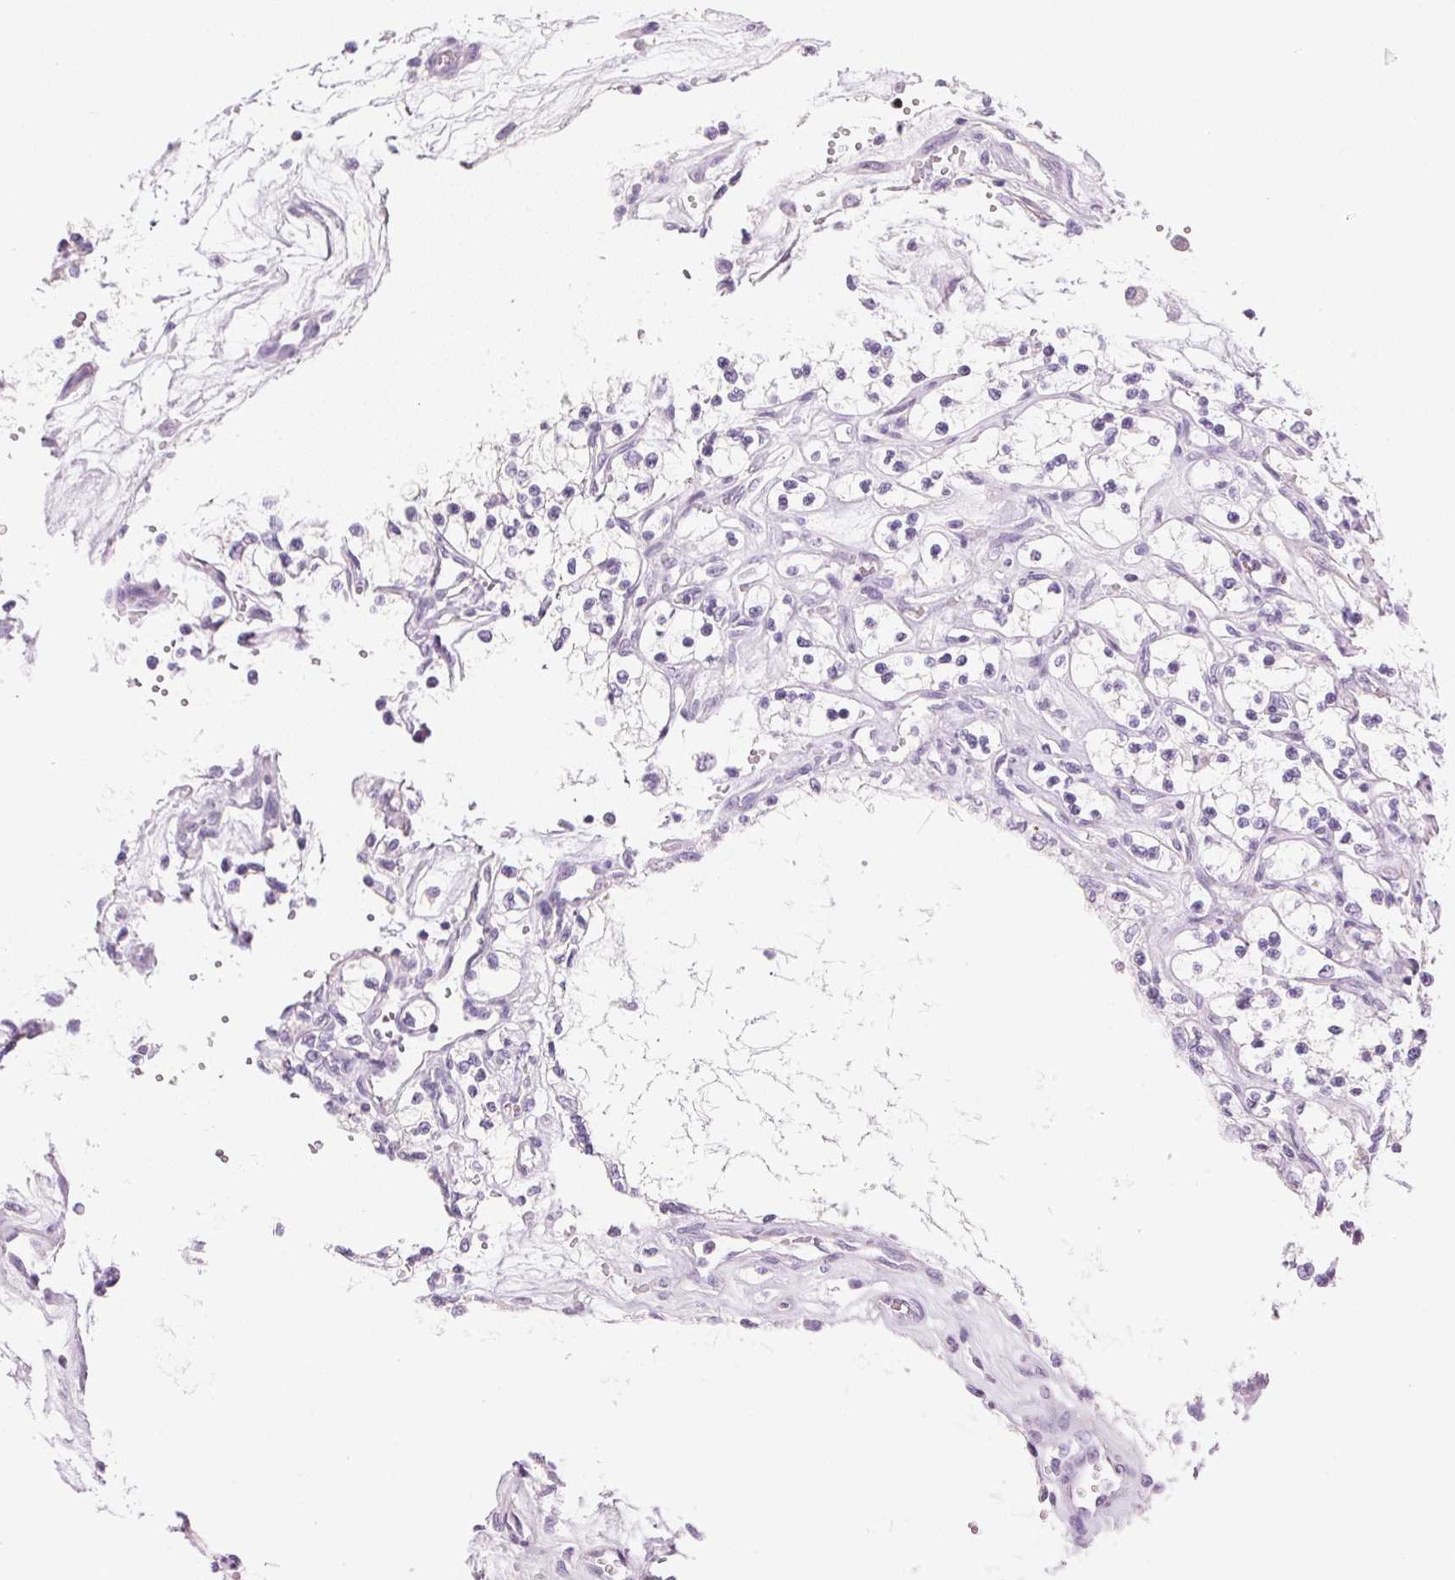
{"staining": {"intensity": "negative", "quantity": "none", "location": "none"}, "tissue": "renal cancer", "cell_type": "Tumor cells", "image_type": "cancer", "snomed": [{"axis": "morphology", "description": "Adenocarcinoma, NOS"}, {"axis": "topography", "description": "Kidney"}], "caption": "Tumor cells are negative for protein expression in human renal cancer.", "gene": "HSD17B2", "patient": {"sex": "female", "age": 69}}